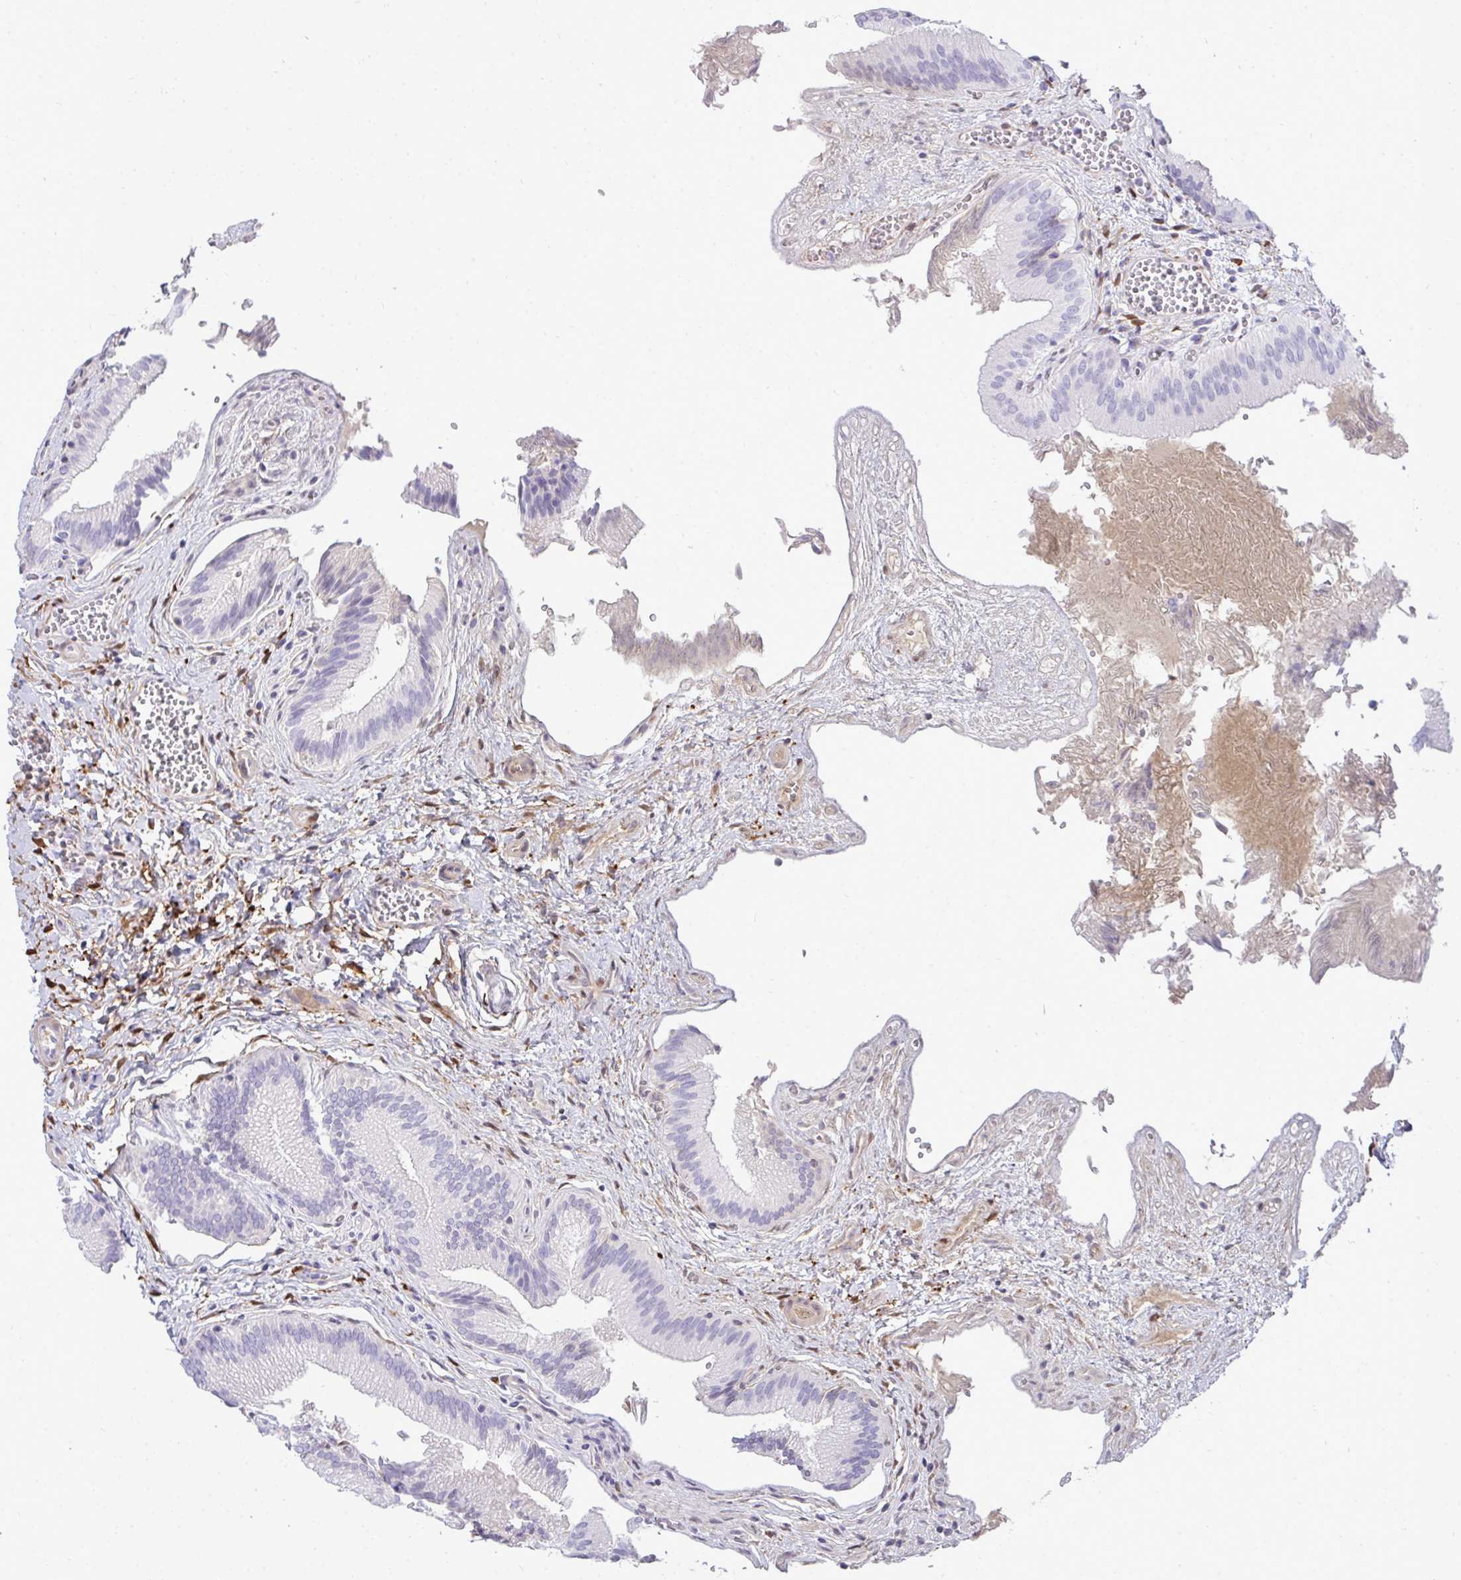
{"staining": {"intensity": "negative", "quantity": "none", "location": "none"}, "tissue": "gallbladder", "cell_type": "Glandular cells", "image_type": "normal", "snomed": [{"axis": "morphology", "description": "Normal tissue, NOS"}, {"axis": "topography", "description": "Gallbladder"}], "caption": "The image reveals no significant positivity in glandular cells of gallbladder.", "gene": "HSPB6", "patient": {"sex": "male", "age": 17}}